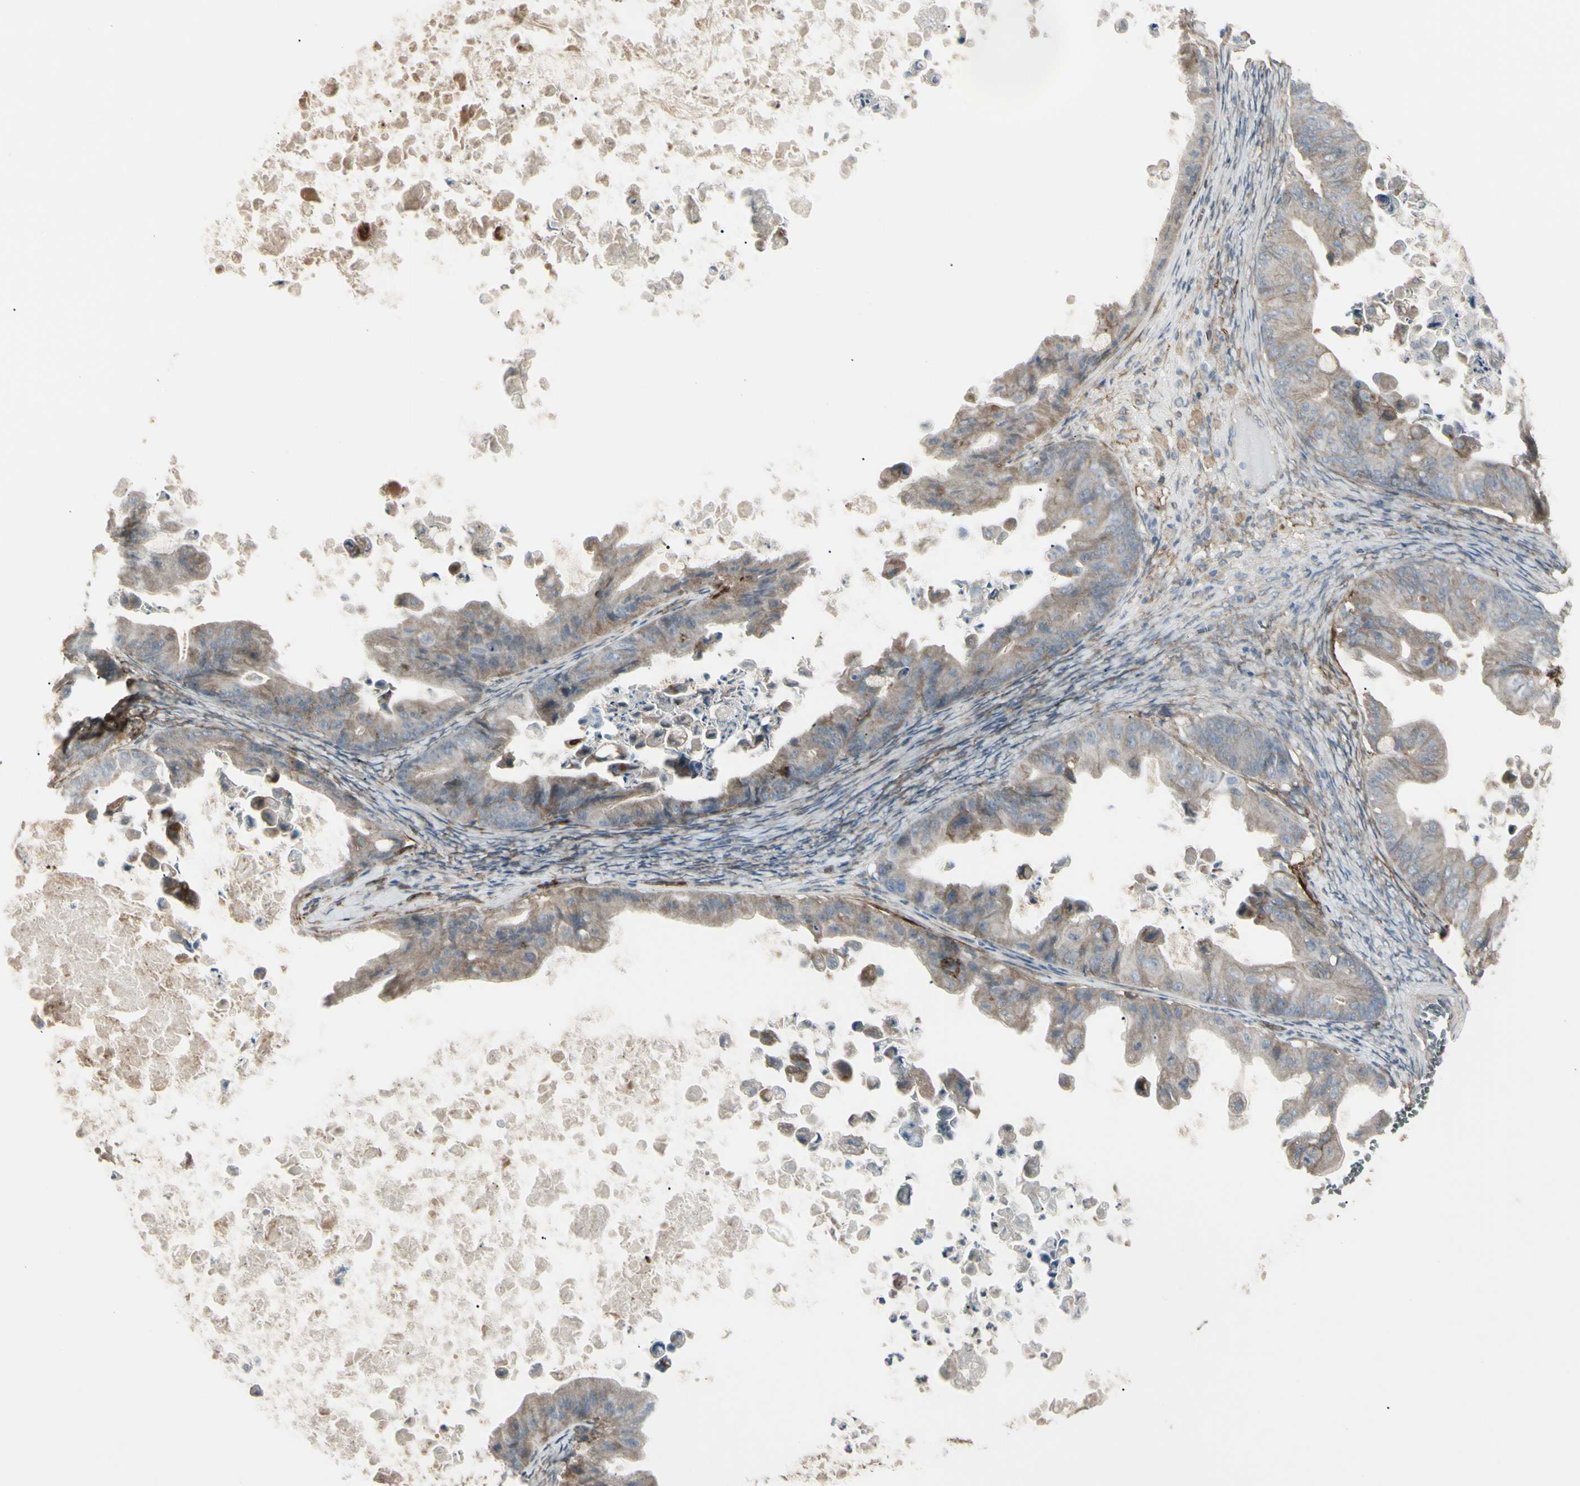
{"staining": {"intensity": "weak", "quantity": "25%-75%", "location": "cytoplasmic/membranous"}, "tissue": "ovarian cancer", "cell_type": "Tumor cells", "image_type": "cancer", "snomed": [{"axis": "morphology", "description": "Cystadenocarcinoma, mucinous, NOS"}, {"axis": "topography", "description": "Ovary"}], "caption": "DAB (3,3'-diaminobenzidine) immunohistochemical staining of ovarian cancer shows weak cytoplasmic/membranous protein positivity in about 25%-75% of tumor cells.", "gene": "CD276", "patient": {"sex": "female", "age": 37}}